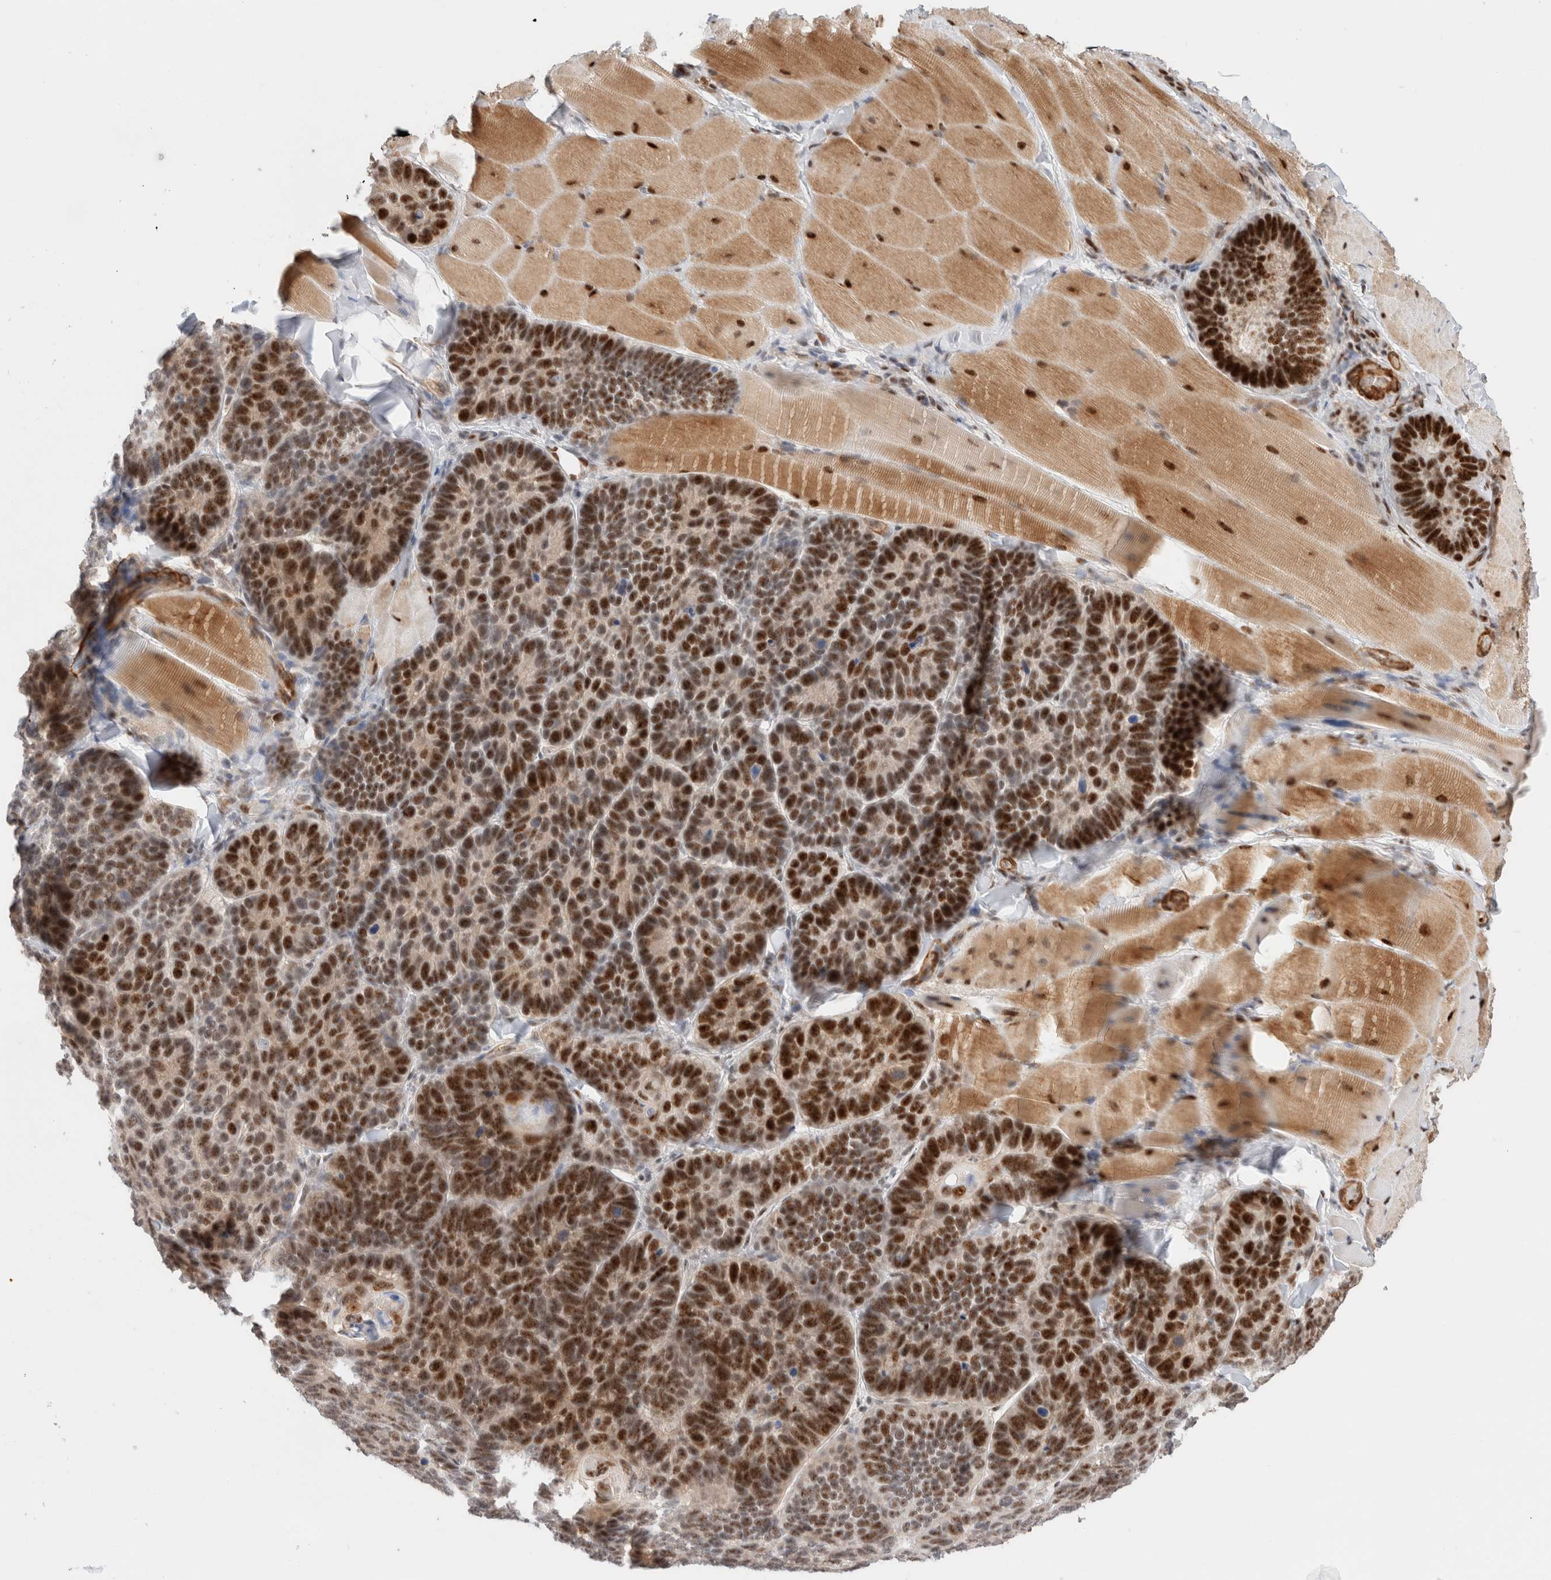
{"staining": {"intensity": "strong", "quantity": ">75%", "location": "nuclear"}, "tissue": "skin cancer", "cell_type": "Tumor cells", "image_type": "cancer", "snomed": [{"axis": "morphology", "description": "Basal cell carcinoma"}, {"axis": "topography", "description": "Skin"}], "caption": "IHC of human skin basal cell carcinoma shows high levels of strong nuclear staining in approximately >75% of tumor cells. The staining was performed using DAB, with brown indicating positive protein expression. Nuclei are stained blue with hematoxylin.", "gene": "ID3", "patient": {"sex": "male", "age": 62}}